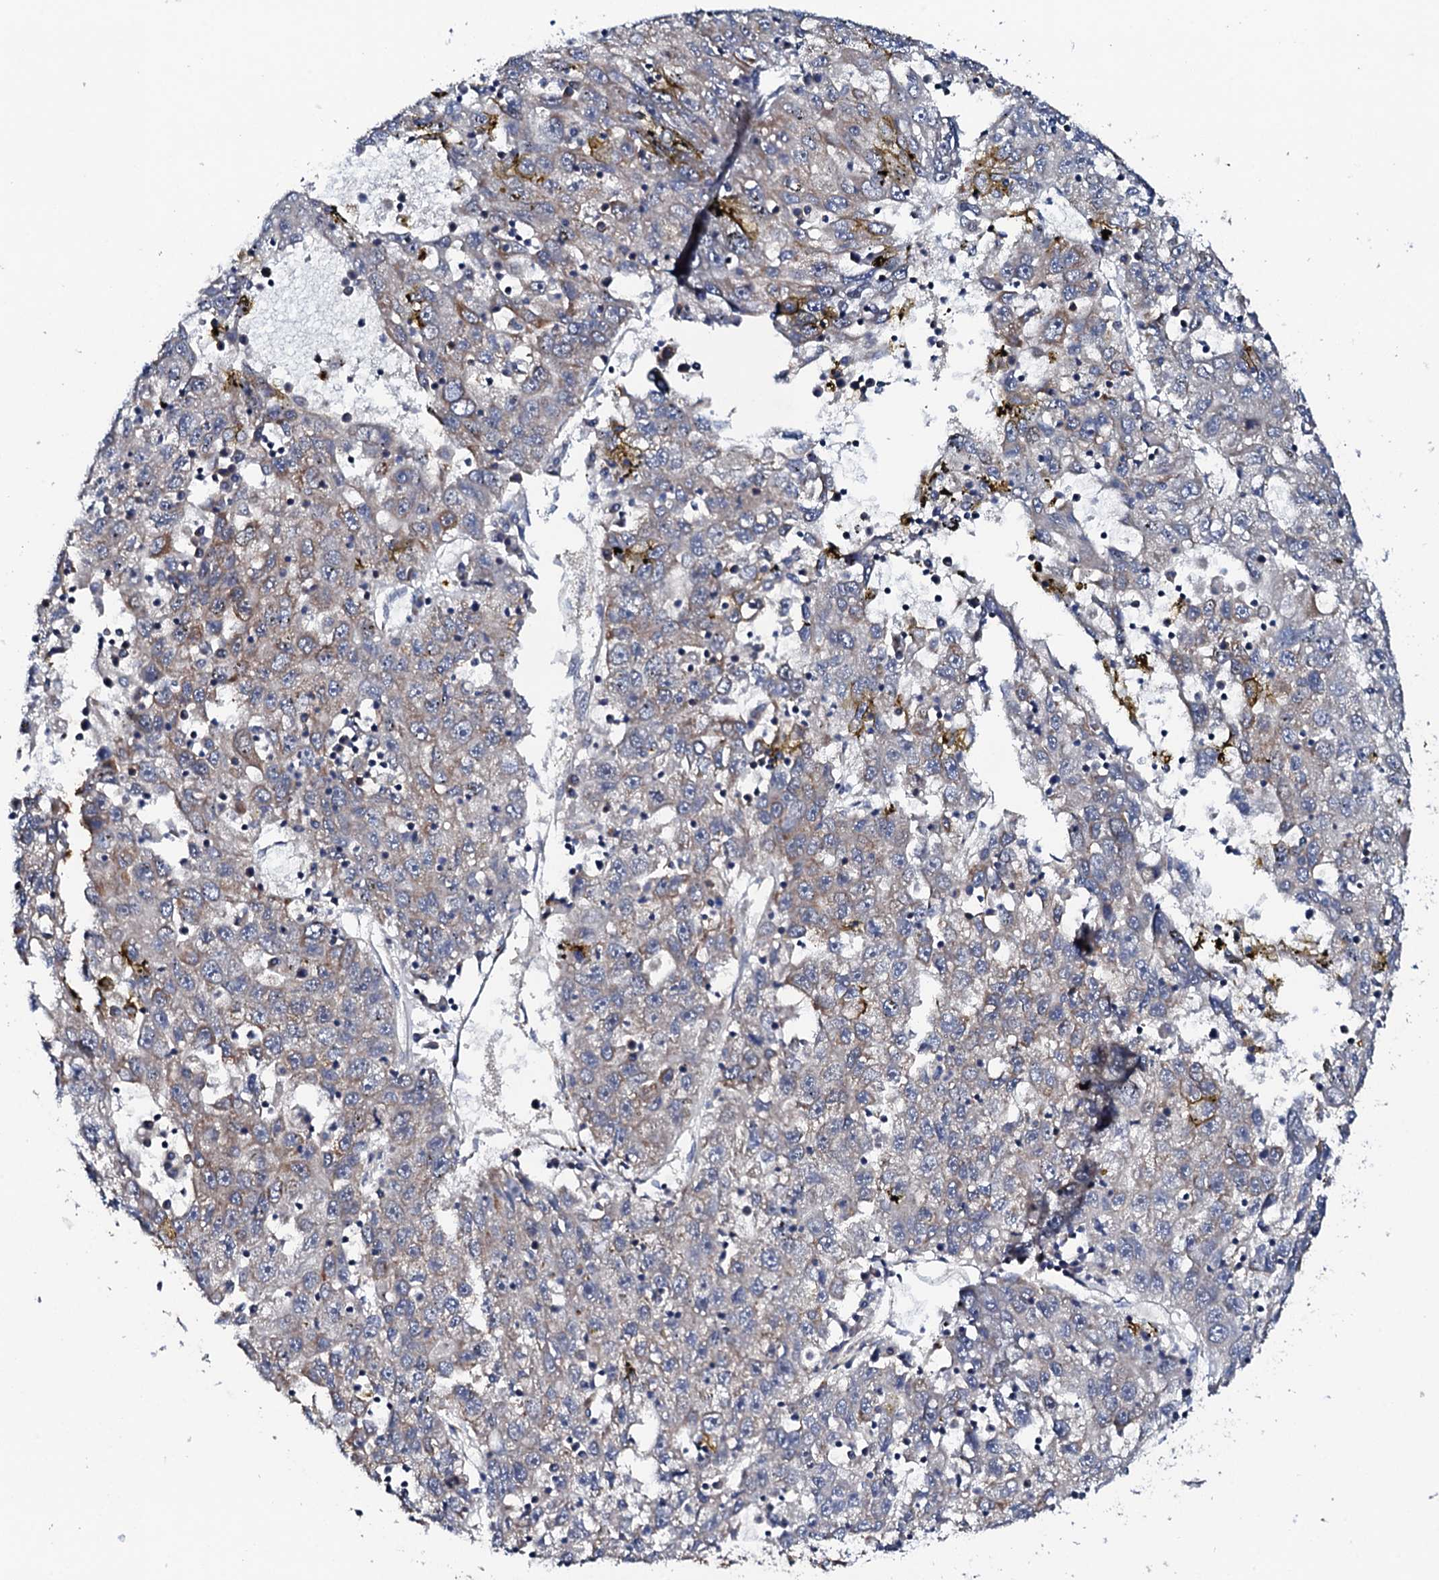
{"staining": {"intensity": "negative", "quantity": "none", "location": "none"}, "tissue": "liver cancer", "cell_type": "Tumor cells", "image_type": "cancer", "snomed": [{"axis": "morphology", "description": "Carcinoma, Hepatocellular, NOS"}, {"axis": "topography", "description": "Liver"}], "caption": "Tumor cells show no significant positivity in hepatocellular carcinoma (liver).", "gene": "MTIF3", "patient": {"sex": "male", "age": 49}}